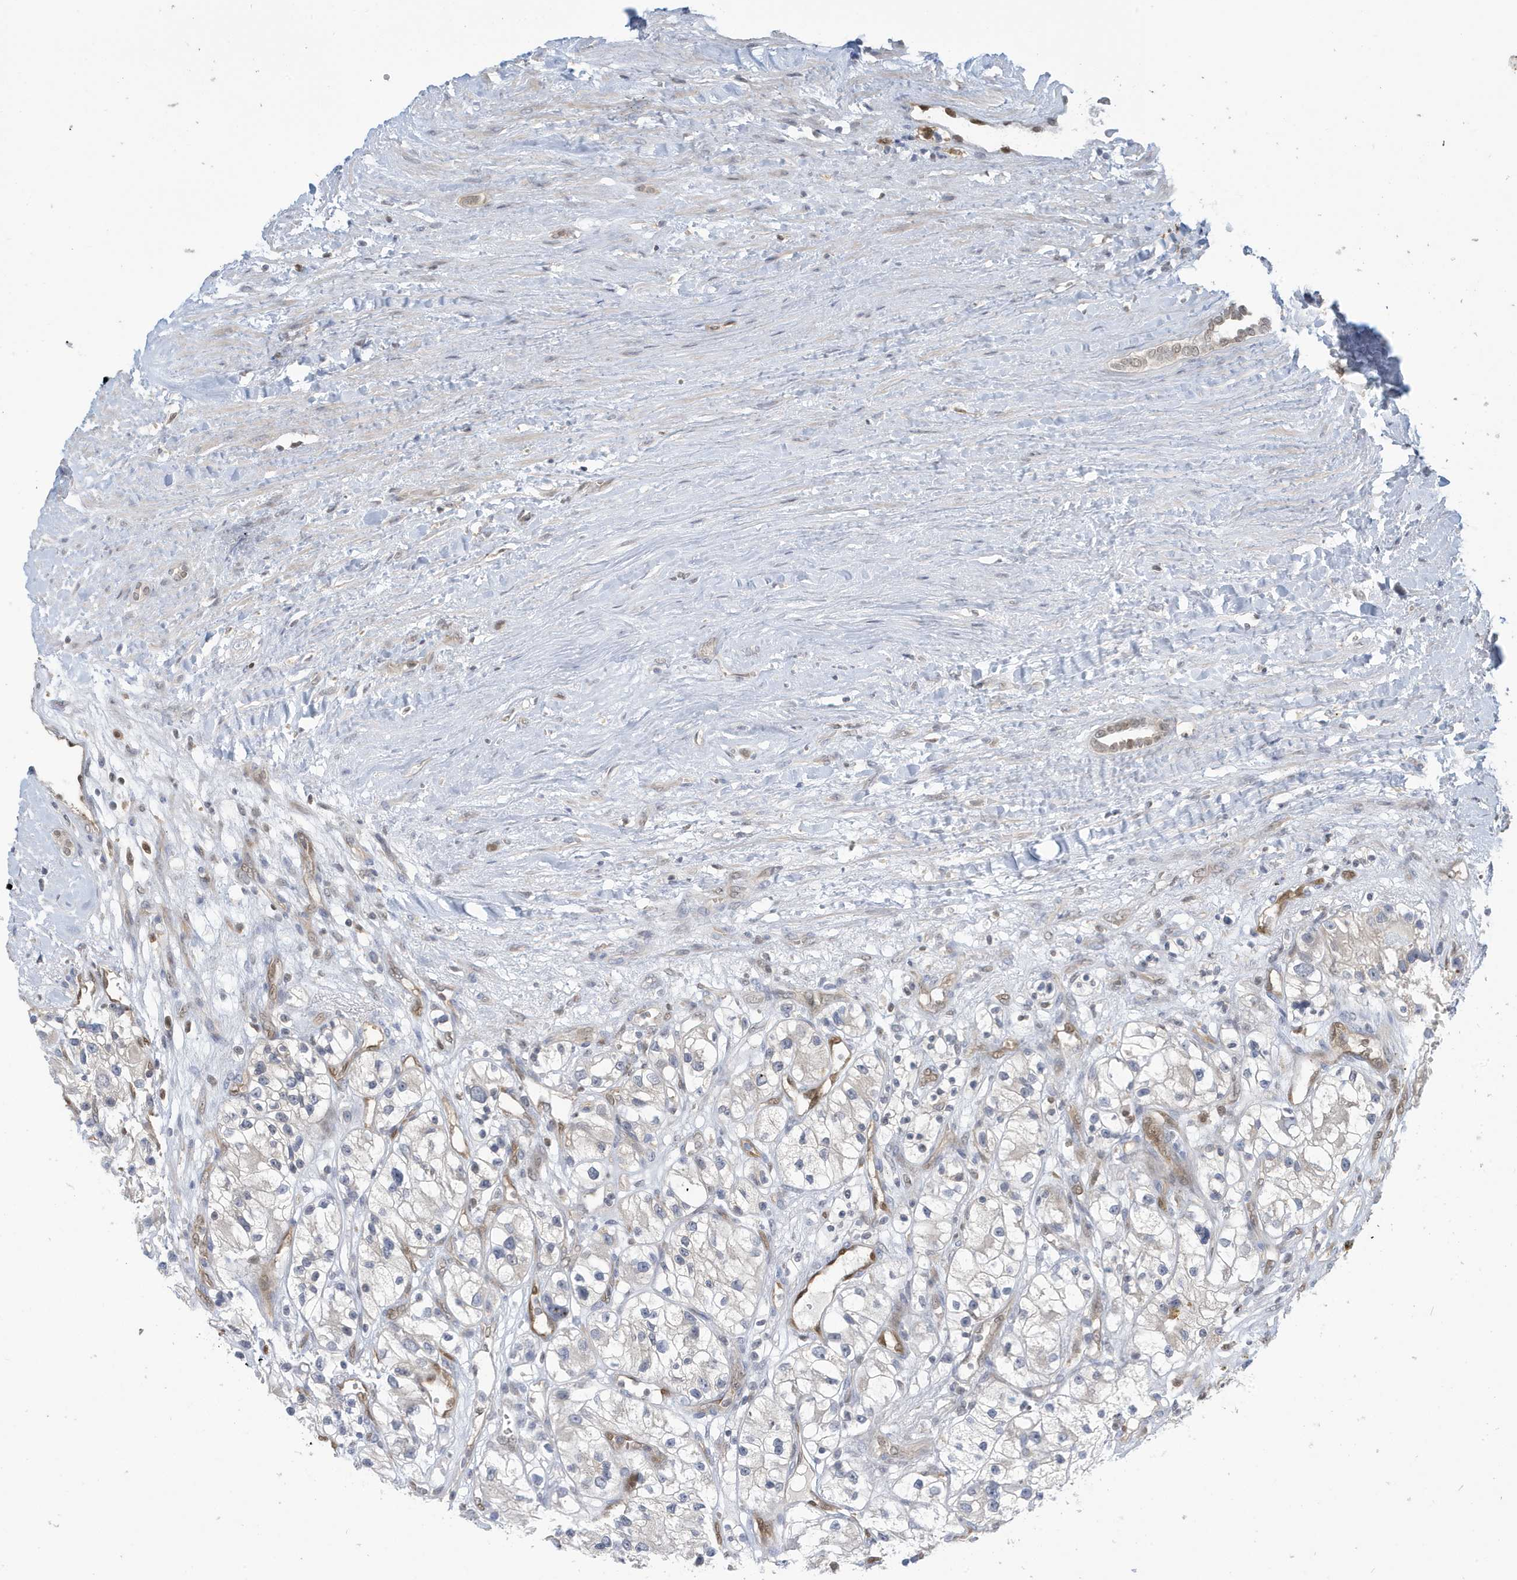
{"staining": {"intensity": "negative", "quantity": "none", "location": "none"}, "tissue": "renal cancer", "cell_type": "Tumor cells", "image_type": "cancer", "snomed": [{"axis": "morphology", "description": "Adenocarcinoma, NOS"}, {"axis": "topography", "description": "Kidney"}], "caption": "Immunohistochemical staining of renal cancer (adenocarcinoma) shows no significant positivity in tumor cells.", "gene": "NCOA7", "patient": {"sex": "female", "age": 57}}